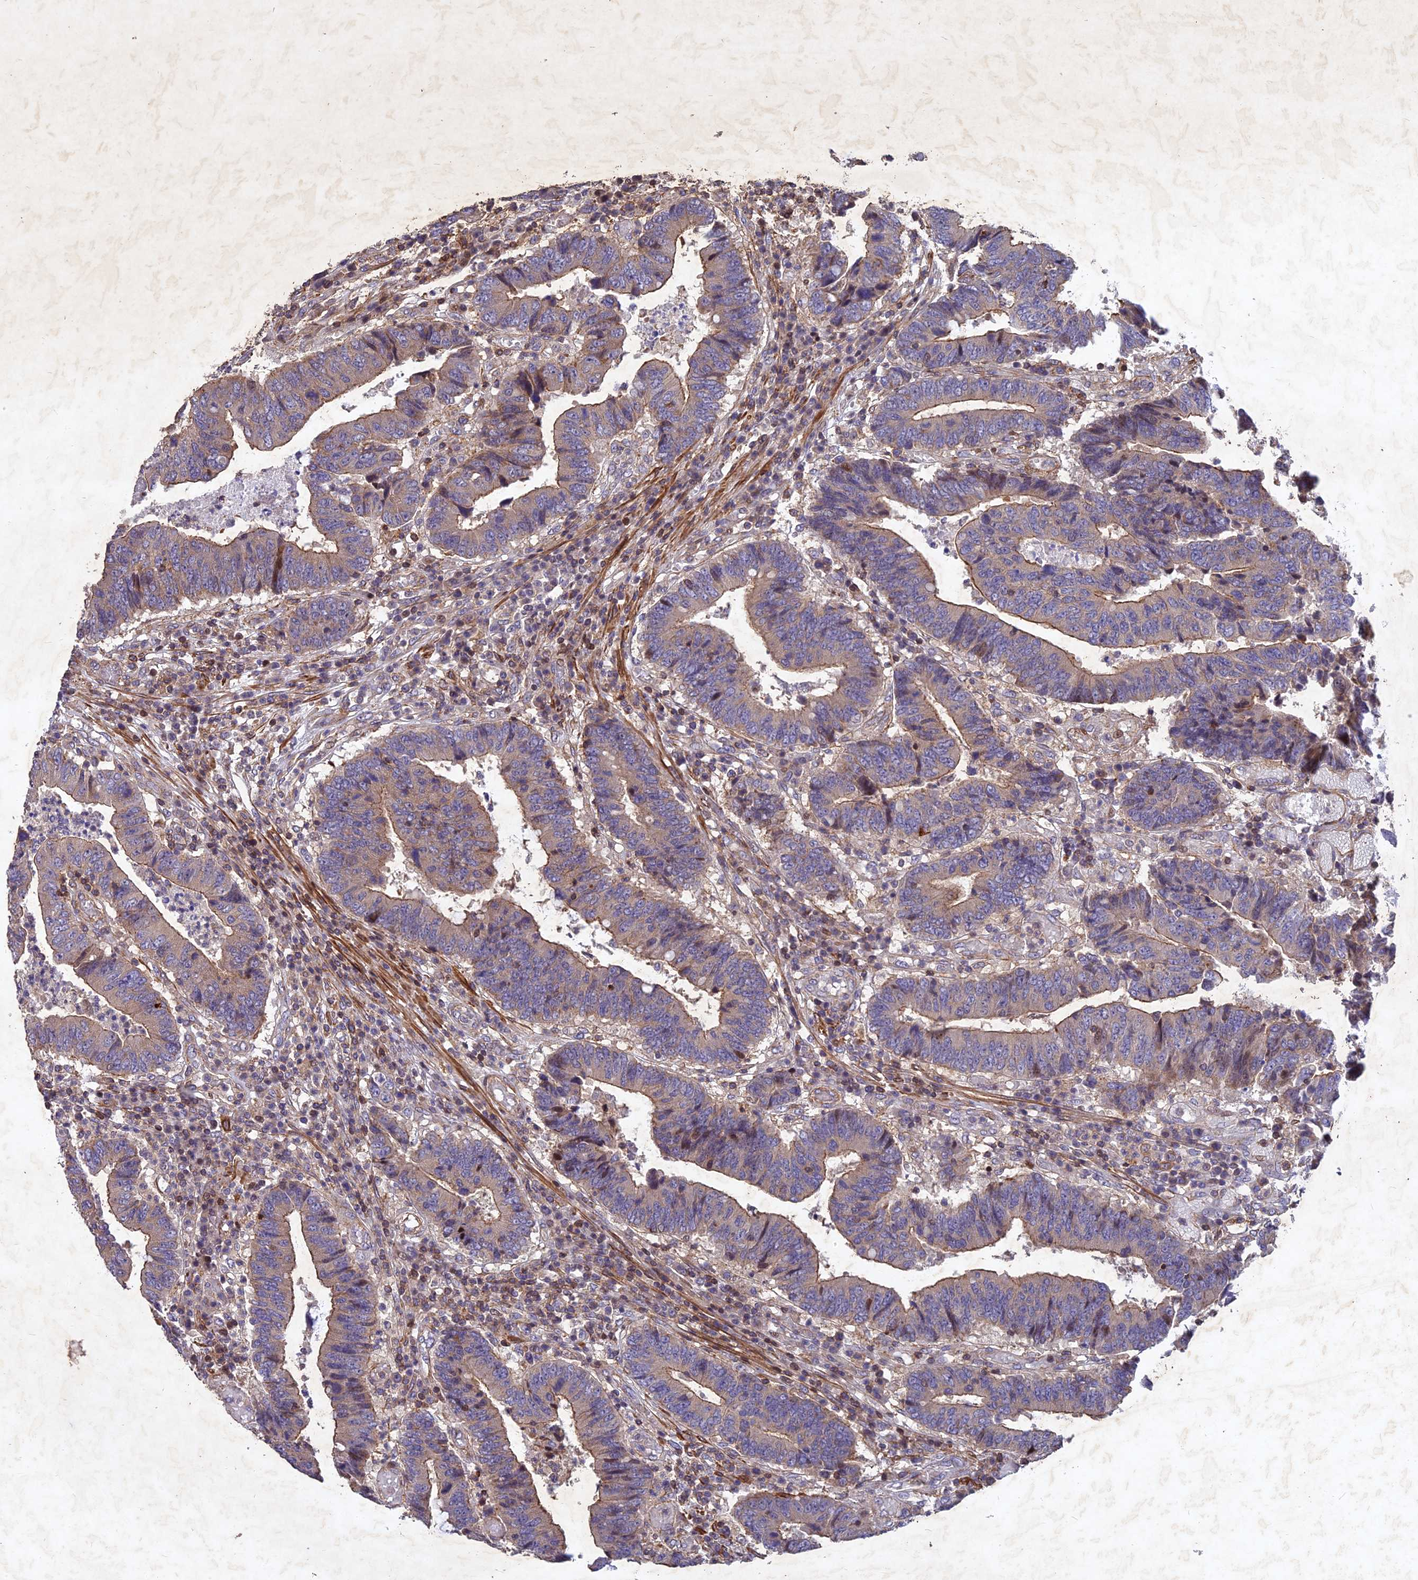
{"staining": {"intensity": "moderate", "quantity": "25%-75%", "location": "cytoplasmic/membranous"}, "tissue": "colorectal cancer", "cell_type": "Tumor cells", "image_type": "cancer", "snomed": [{"axis": "morphology", "description": "Adenocarcinoma, NOS"}, {"axis": "topography", "description": "Rectum"}], "caption": "A medium amount of moderate cytoplasmic/membranous positivity is present in approximately 25%-75% of tumor cells in colorectal cancer tissue.", "gene": "RELCH", "patient": {"sex": "male", "age": 84}}